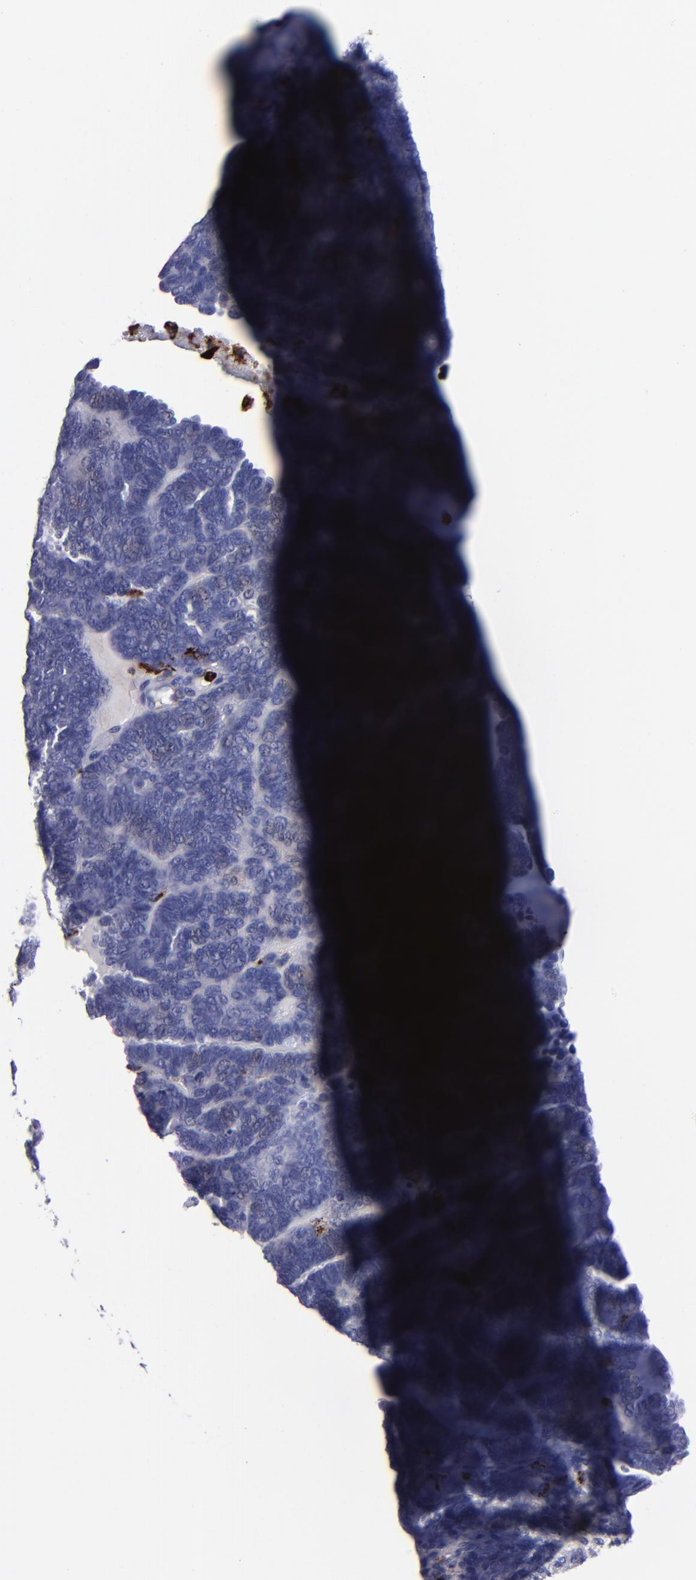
{"staining": {"intensity": "negative", "quantity": "none", "location": "none"}, "tissue": "endometrial cancer", "cell_type": "Tumor cells", "image_type": "cancer", "snomed": [{"axis": "morphology", "description": "Neoplasm, malignant, NOS"}, {"axis": "topography", "description": "Endometrium"}], "caption": "Immunohistochemical staining of endometrial neoplasm (malignant) exhibits no significant expression in tumor cells.", "gene": "CTSS", "patient": {"sex": "female", "age": 74}}